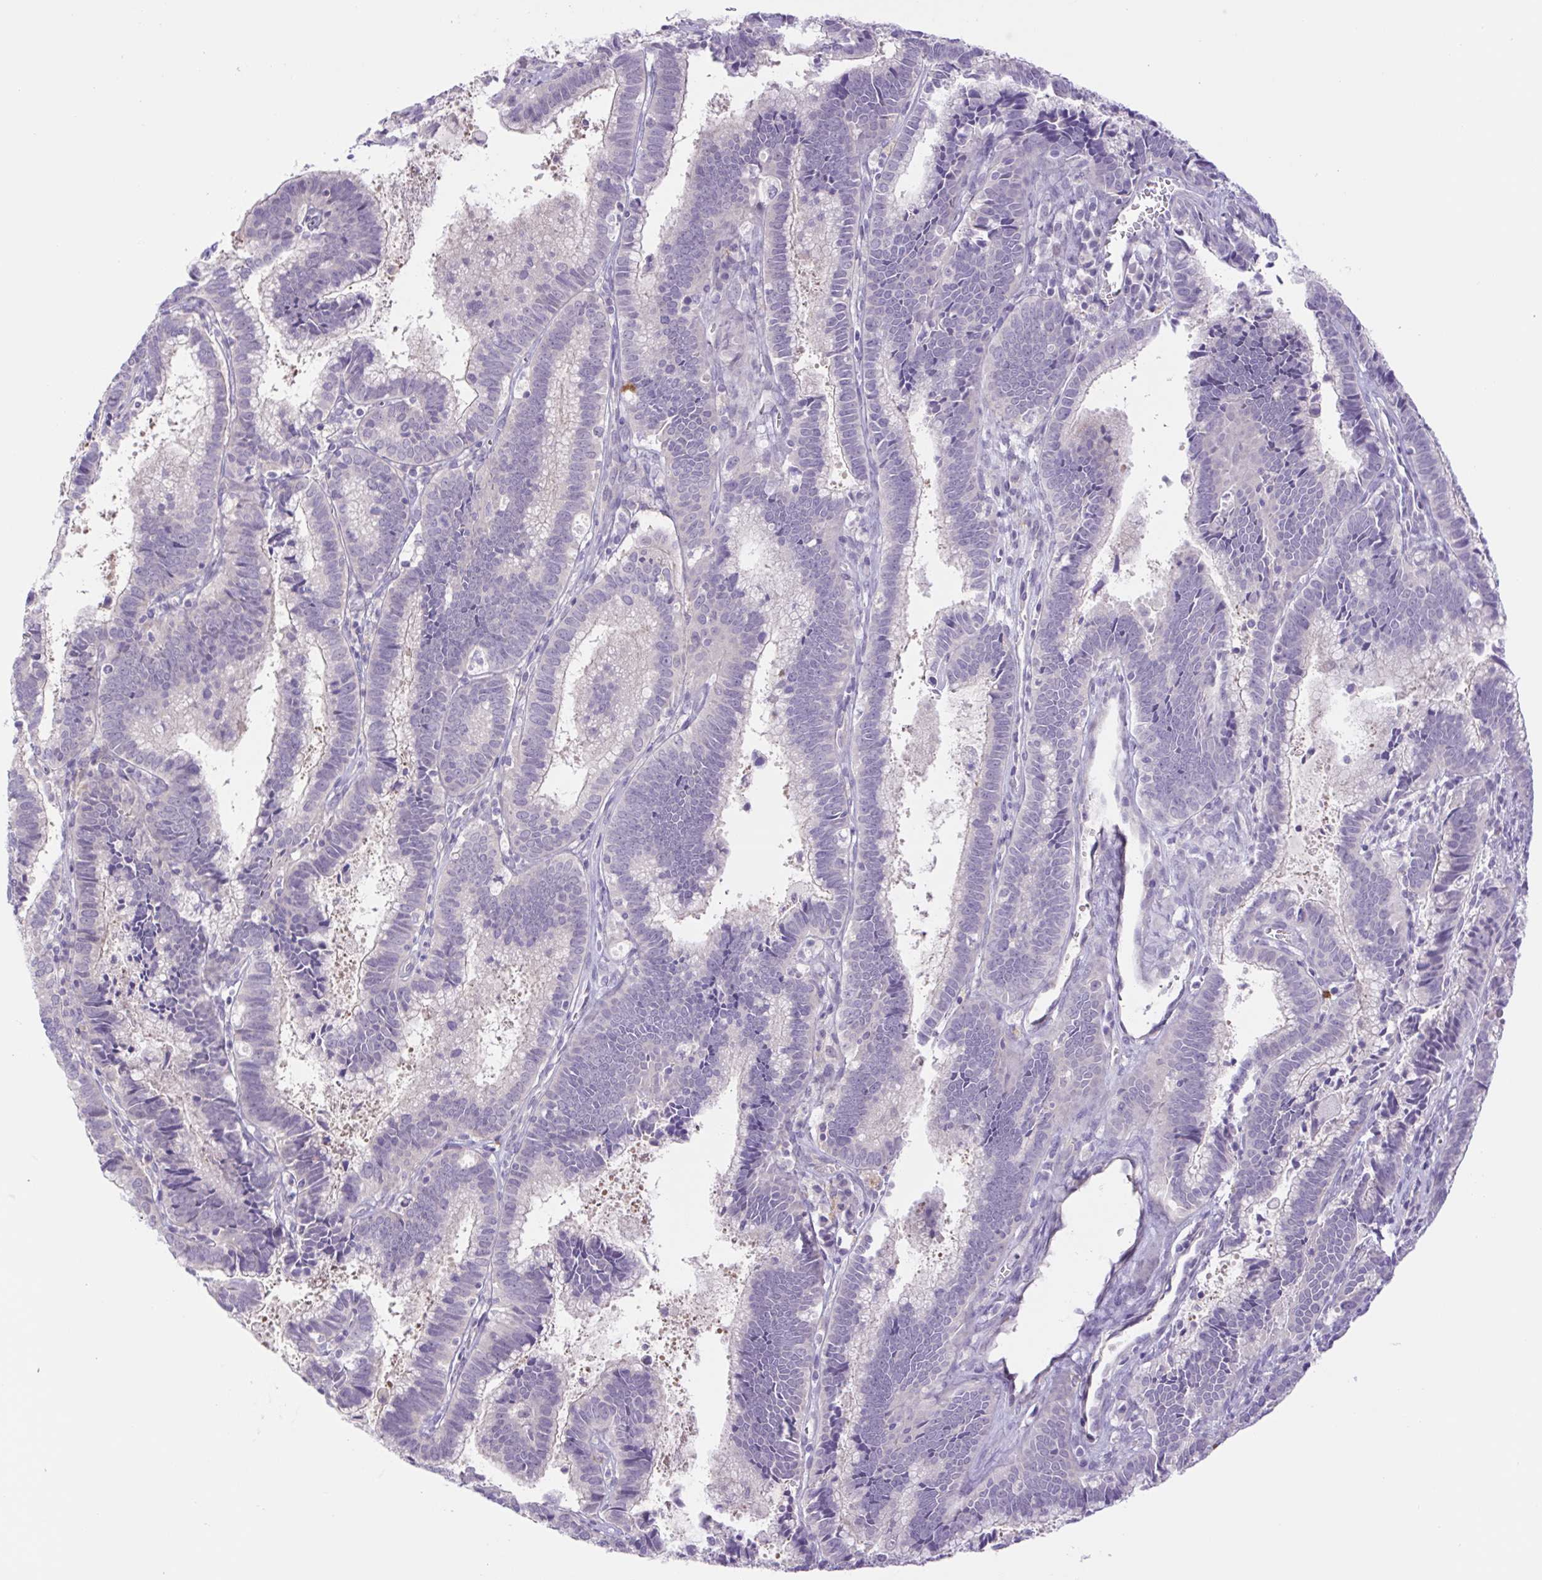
{"staining": {"intensity": "negative", "quantity": "none", "location": "none"}, "tissue": "cervical cancer", "cell_type": "Tumor cells", "image_type": "cancer", "snomed": [{"axis": "morphology", "description": "Adenocarcinoma, NOS"}, {"axis": "topography", "description": "Cervix"}], "caption": "Immunohistochemistry (IHC) of cervical cancer demonstrates no positivity in tumor cells.", "gene": "FAM177B", "patient": {"sex": "female", "age": 61}}